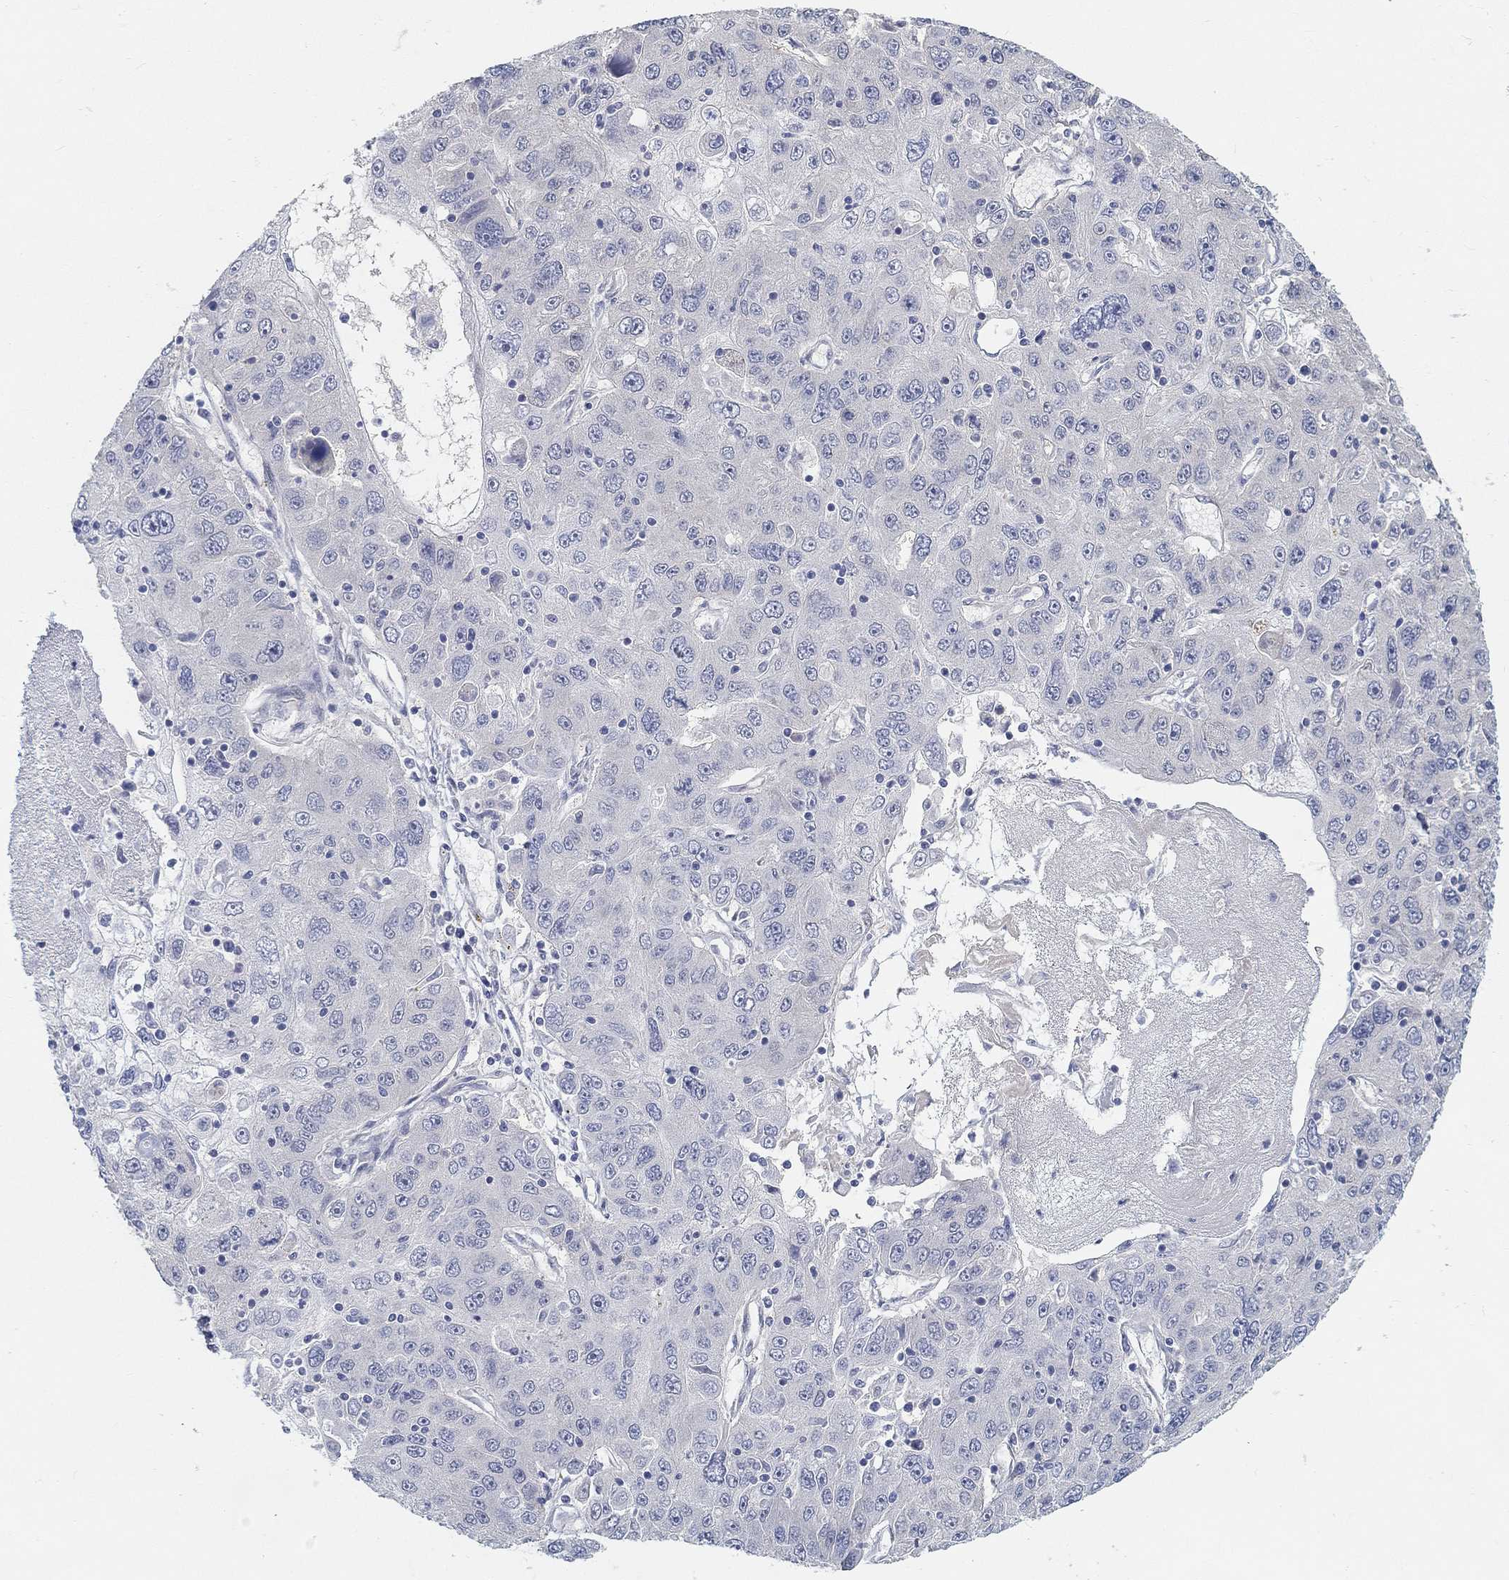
{"staining": {"intensity": "negative", "quantity": "none", "location": "none"}, "tissue": "stomach cancer", "cell_type": "Tumor cells", "image_type": "cancer", "snomed": [{"axis": "morphology", "description": "Adenocarcinoma, NOS"}, {"axis": "topography", "description": "Stomach"}], "caption": "Immunohistochemistry (IHC) image of stomach cancer stained for a protein (brown), which displays no positivity in tumor cells. (Brightfield microscopy of DAB immunohistochemistry at high magnification).", "gene": "SNTG2", "patient": {"sex": "male", "age": 56}}